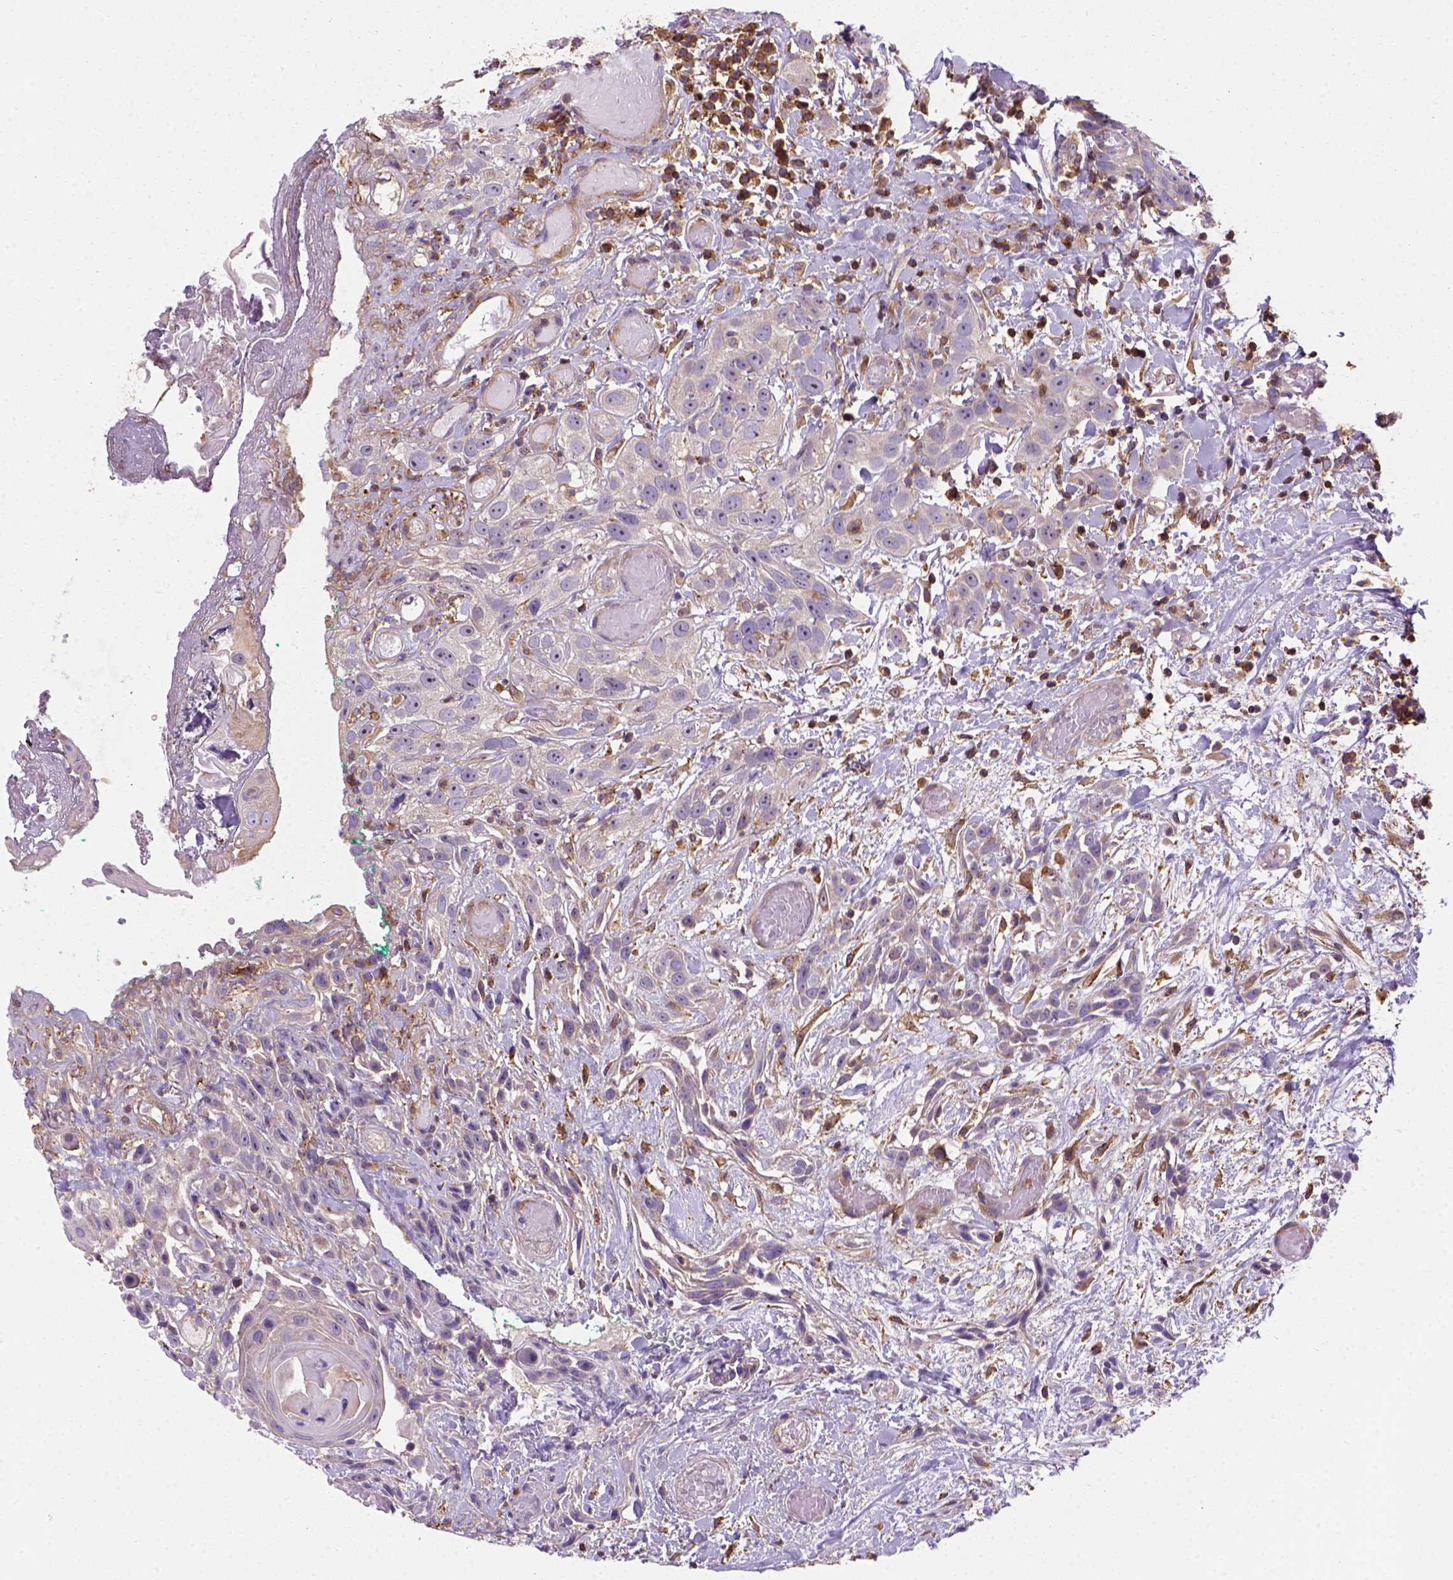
{"staining": {"intensity": "weak", "quantity": "<25%", "location": "cytoplasmic/membranous"}, "tissue": "head and neck cancer", "cell_type": "Tumor cells", "image_type": "cancer", "snomed": [{"axis": "morphology", "description": "Normal tissue, NOS"}, {"axis": "morphology", "description": "Squamous cell carcinoma, NOS"}, {"axis": "topography", "description": "Oral tissue"}, {"axis": "topography", "description": "Salivary gland"}, {"axis": "topography", "description": "Head-Neck"}], "caption": "Immunohistochemical staining of human head and neck squamous cell carcinoma exhibits no significant staining in tumor cells.", "gene": "GPRC5D", "patient": {"sex": "female", "age": 62}}